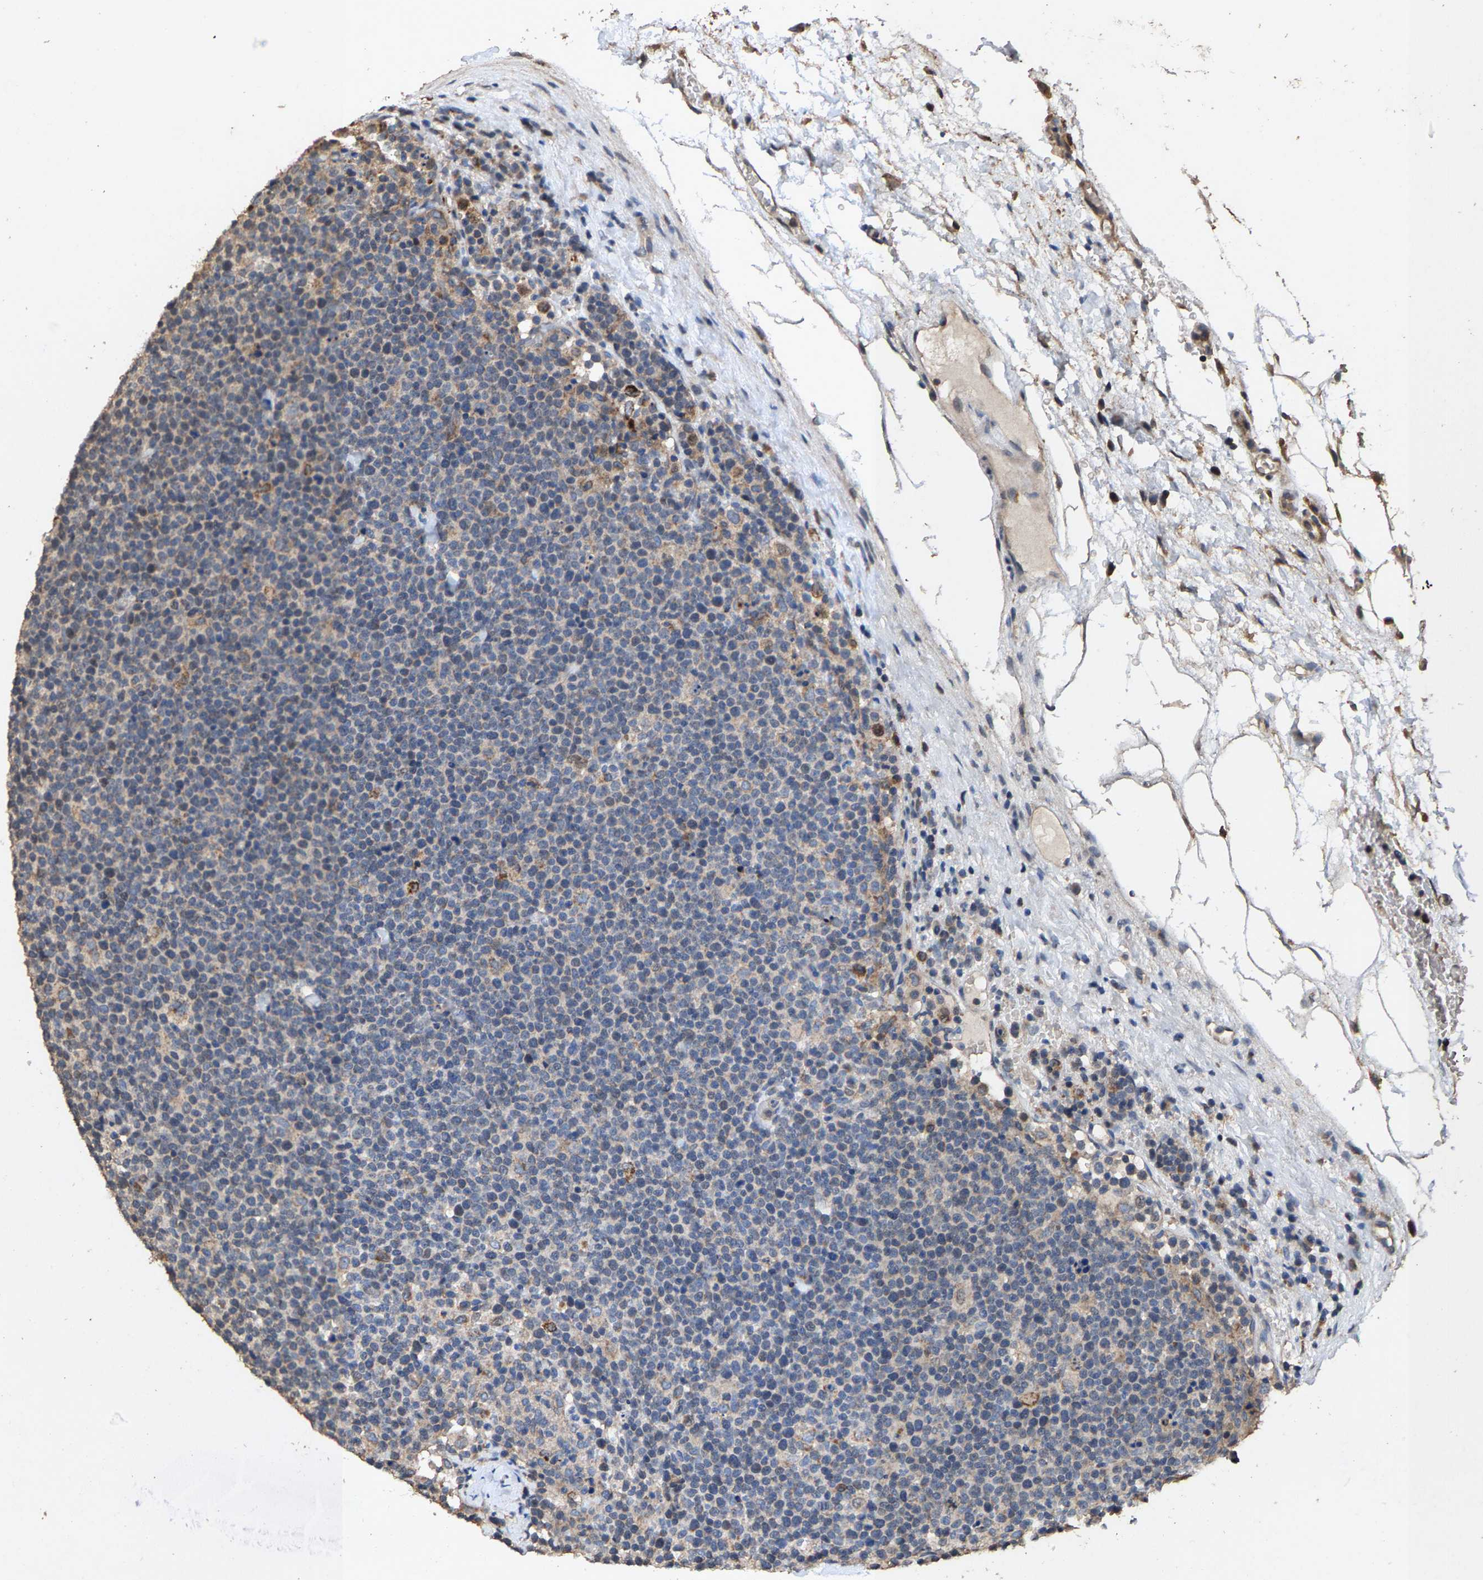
{"staining": {"intensity": "negative", "quantity": "none", "location": "none"}, "tissue": "lymphoma", "cell_type": "Tumor cells", "image_type": "cancer", "snomed": [{"axis": "morphology", "description": "Malignant lymphoma, non-Hodgkin's type, High grade"}, {"axis": "topography", "description": "Lymph node"}], "caption": "Immunohistochemical staining of high-grade malignant lymphoma, non-Hodgkin's type shows no significant expression in tumor cells. (DAB immunohistochemistry (IHC) visualized using brightfield microscopy, high magnification).", "gene": "TDRKH", "patient": {"sex": "male", "age": 61}}